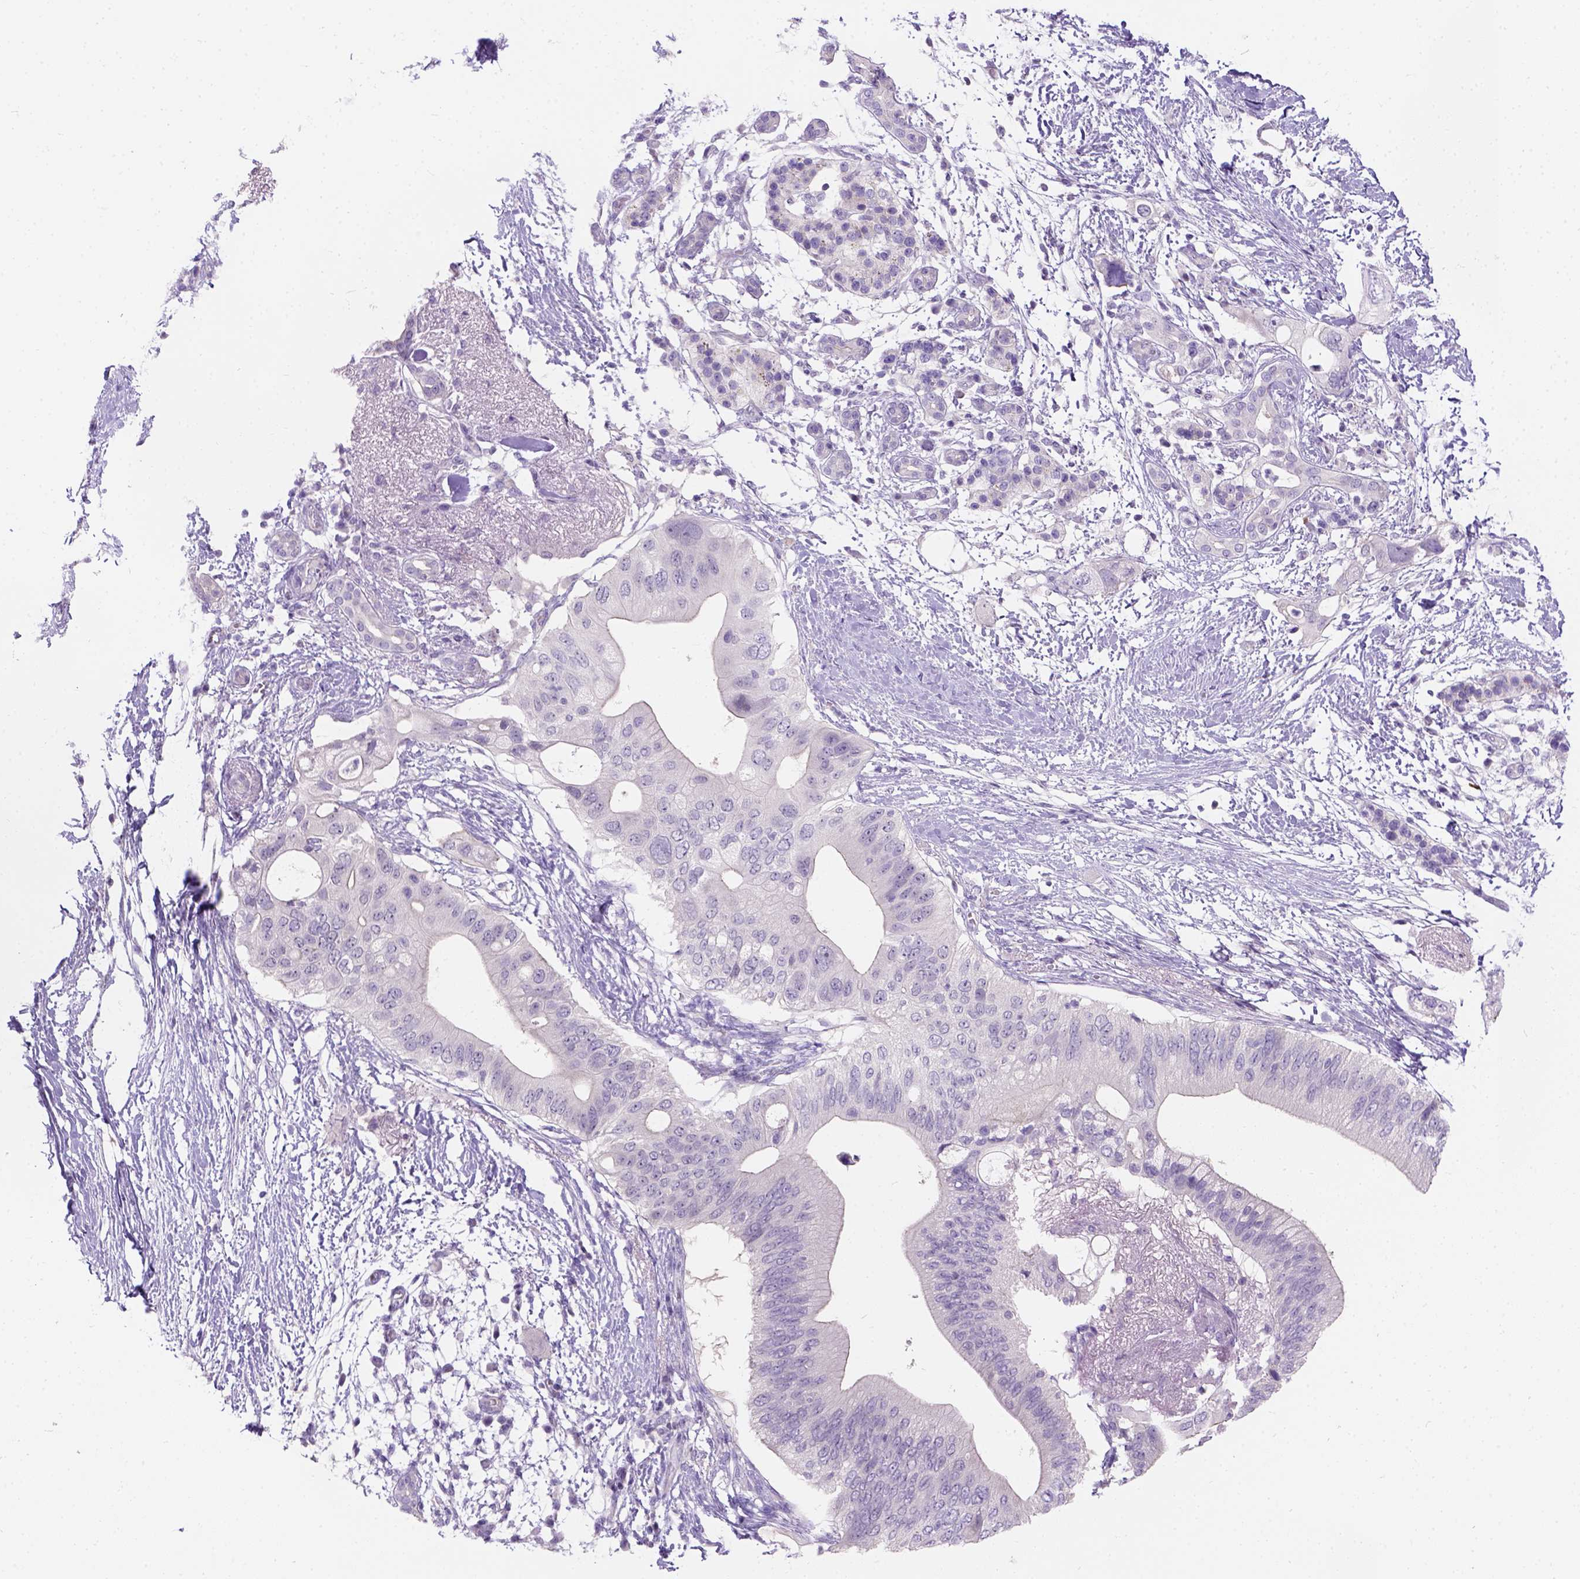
{"staining": {"intensity": "negative", "quantity": "none", "location": "none"}, "tissue": "pancreatic cancer", "cell_type": "Tumor cells", "image_type": "cancer", "snomed": [{"axis": "morphology", "description": "Adenocarcinoma, NOS"}, {"axis": "topography", "description": "Pancreas"}], "caption": "The image shows no staining of tumor cells in pancreatic cancer. Brightfield microscopy of IHC stained with DAB (brown) and hematoxylin (blue), captured at high magnification.", "gene": "C20orf144", "patient": {"sex": "female", "age": 72}}